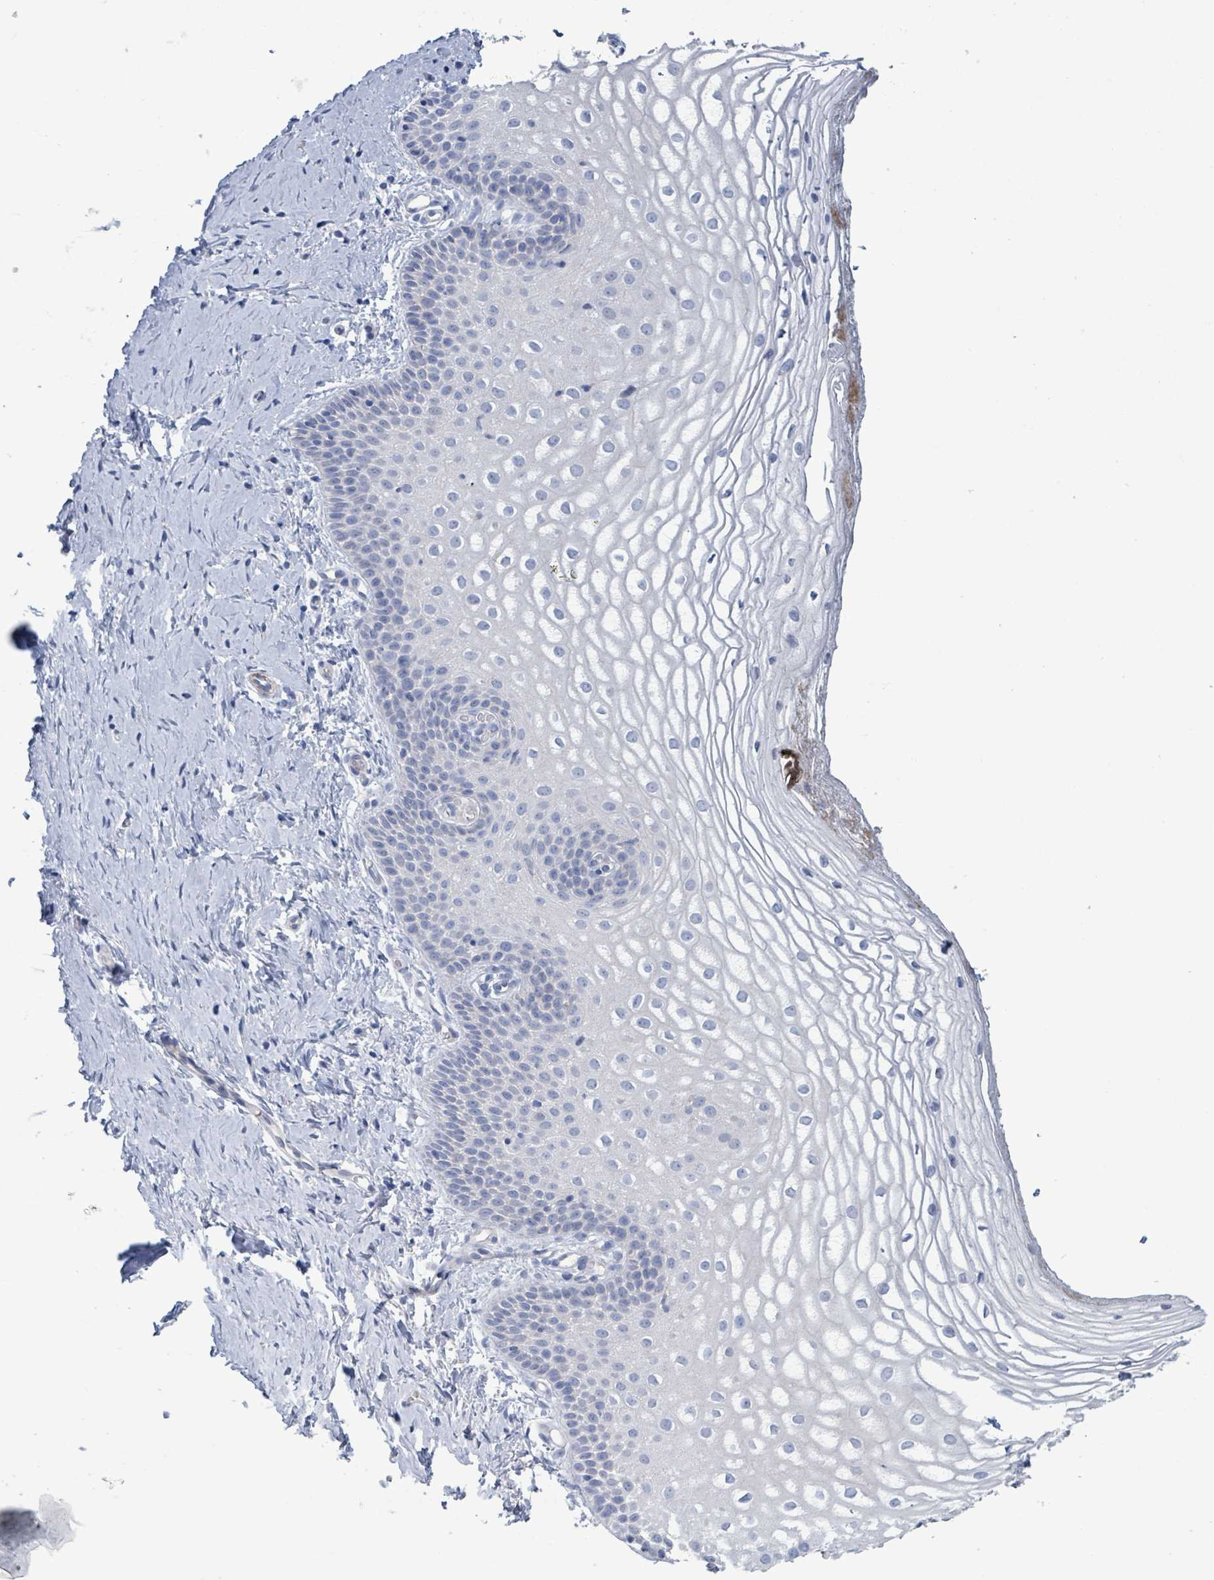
{"staining": {"intensity": "negative", "quantity": "none", "location": "none"}, "tissue": "vagina", "cell_type": "Squamous epithelial cells", "image_type": "normal", "snomed": [{"axis": "morphology", "description": "Normal tissue, NOS"}, {"axis": "topography", "description": "Vagina"}], "caption": "Photomicrograph shows no significant protein positivity in squamous epithelial cells of normal vagina. Brightfield microscopy of IHC stained with DAB (3,3'-diaminobenzidine) (brown) and hematoxylin (blue), captured at high magnification.", "gene": "PKLR", "patient": {"sex": "female", "age": 56}}